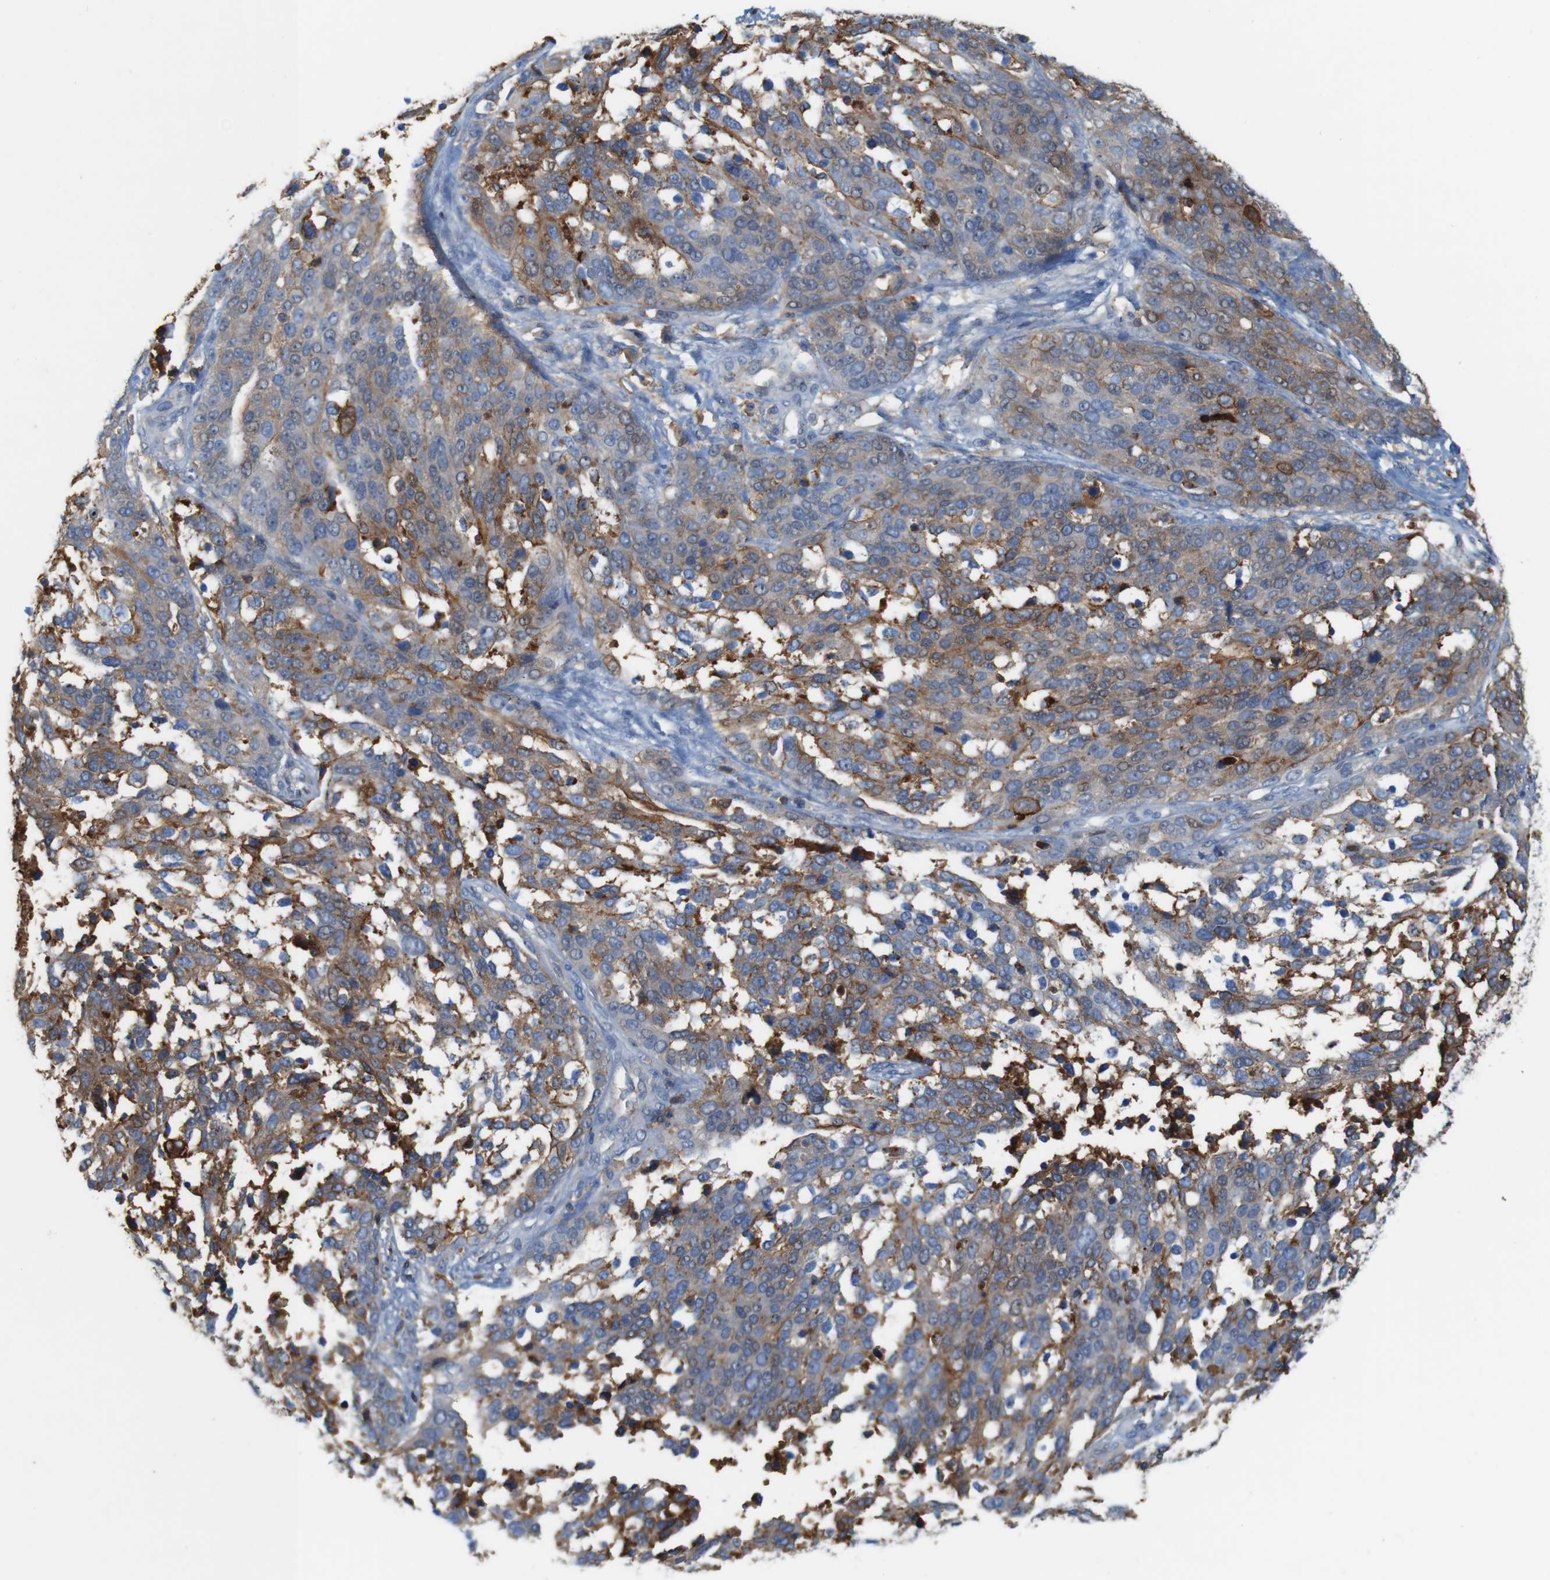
{"staining": {"intensity": "moderate", "quantity": "25%-75%", "location": "cytoplasmic/membranous"}, "tissue": "ovarian cancer", "cell_type": "Tumor cells", "image_type": "cancer", "snomed": [{"axis": "morphology", "description": "Cystadenocarcinoma, serous, NOS"}, {"axis": "topography", "description": "Ovary"}], "caption": "Immunohistochemistry of human ovarian cancer (serous cystadenocarcinoma) reveals medium levels of moderate cytoplasmic/membranous positivity in approximately 25%-75% of tumor cells. (Brightfield microscopy of DAB IHC at high magnification).", "gene": "ANXA1", "patient": {"sex": "female", "age": 44}}